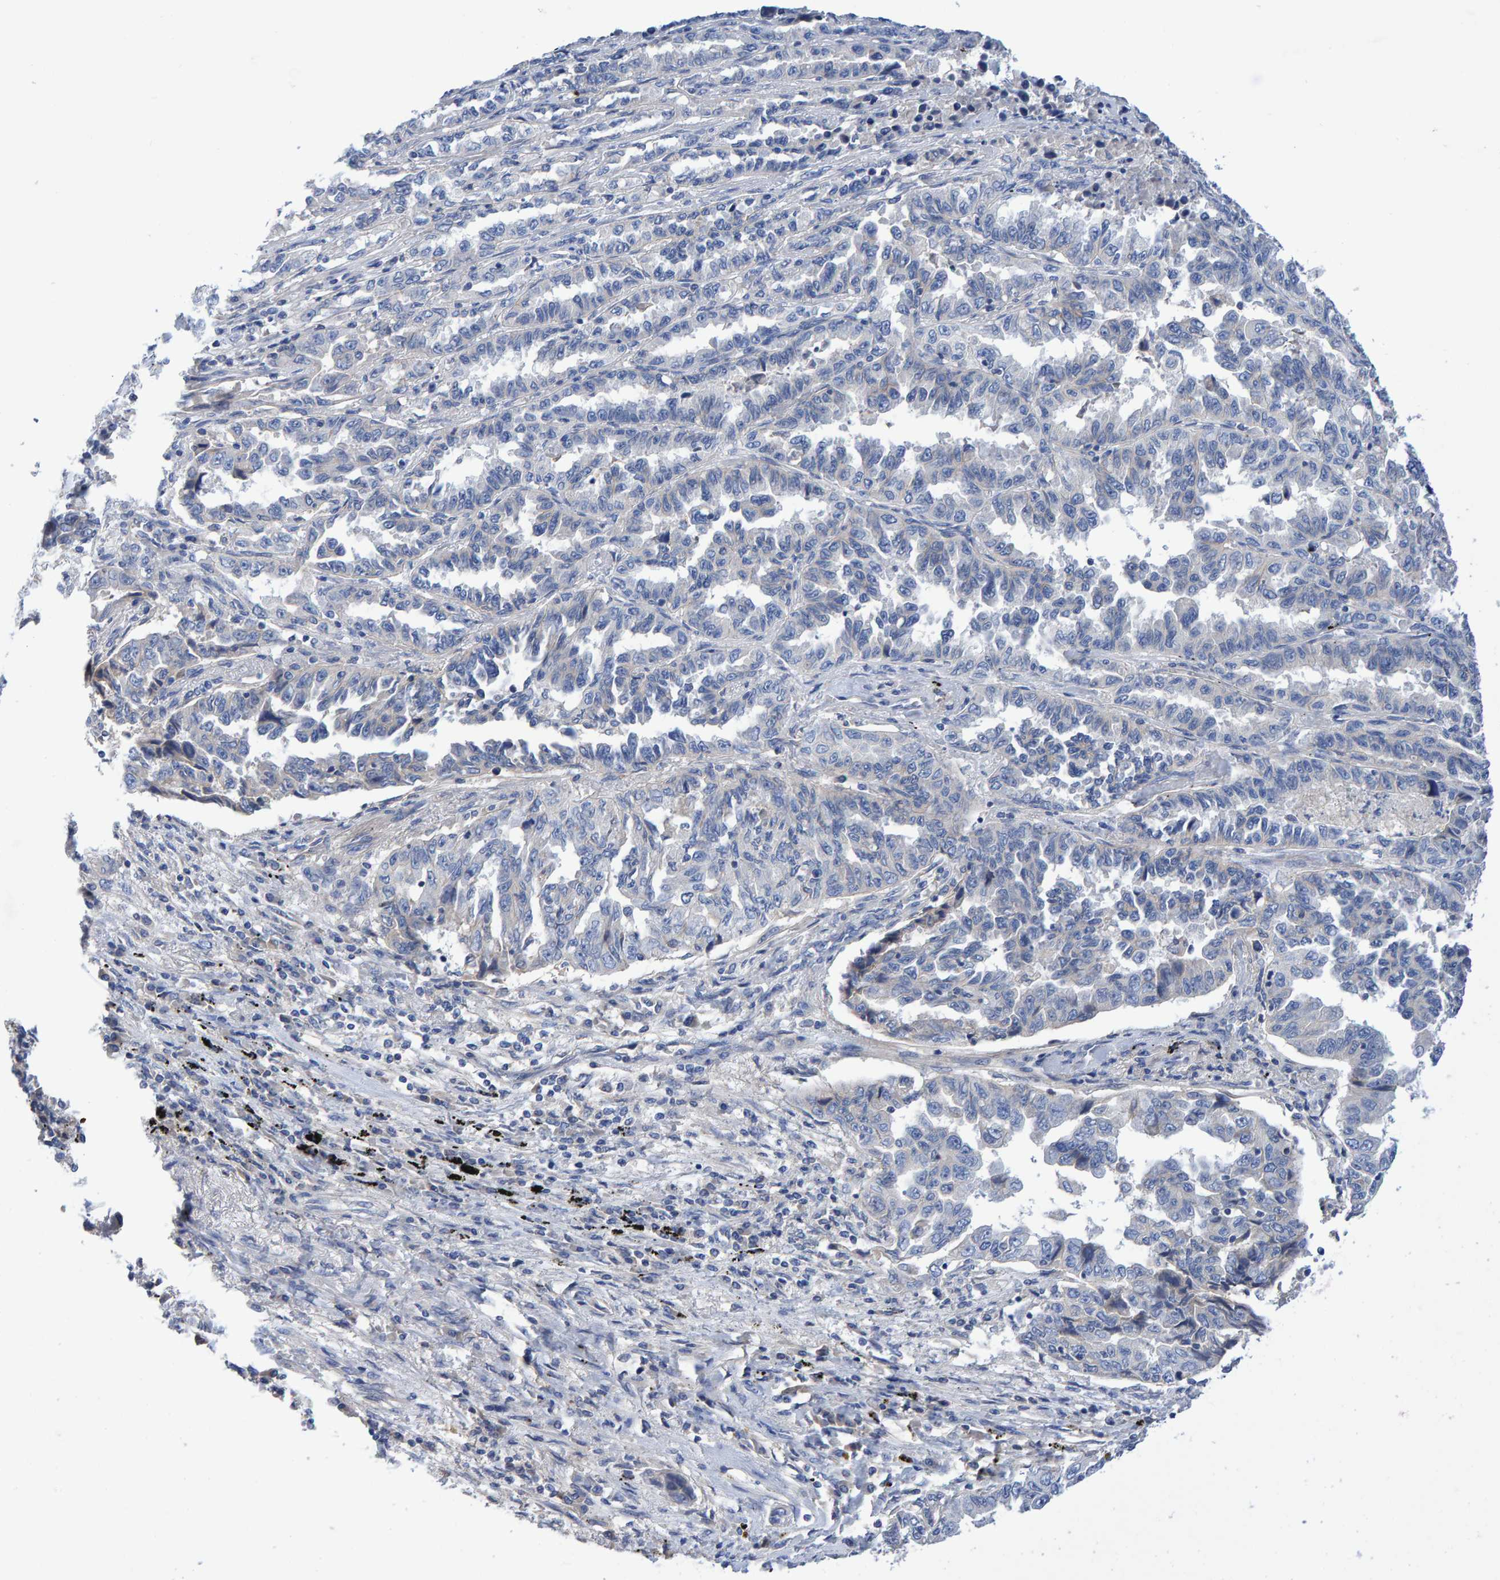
{"staining": {"intensity": "negative", "quantity": "none", "location": "none"}, "tissue": "lung cancer", "cell_type": "Tumor cells", "image_type": "cancer", "snomed": [{"axis": "morphology", "description": "Adenocarcinoma, NOS"}, {"axis": "topography", "description": "Lung"}], "caption": "Histopathology image shows no significant protein expression in tumor cells of lung cancer.", "gene": "EFR3A", "patient": {"sex": "female", "age": 51}}